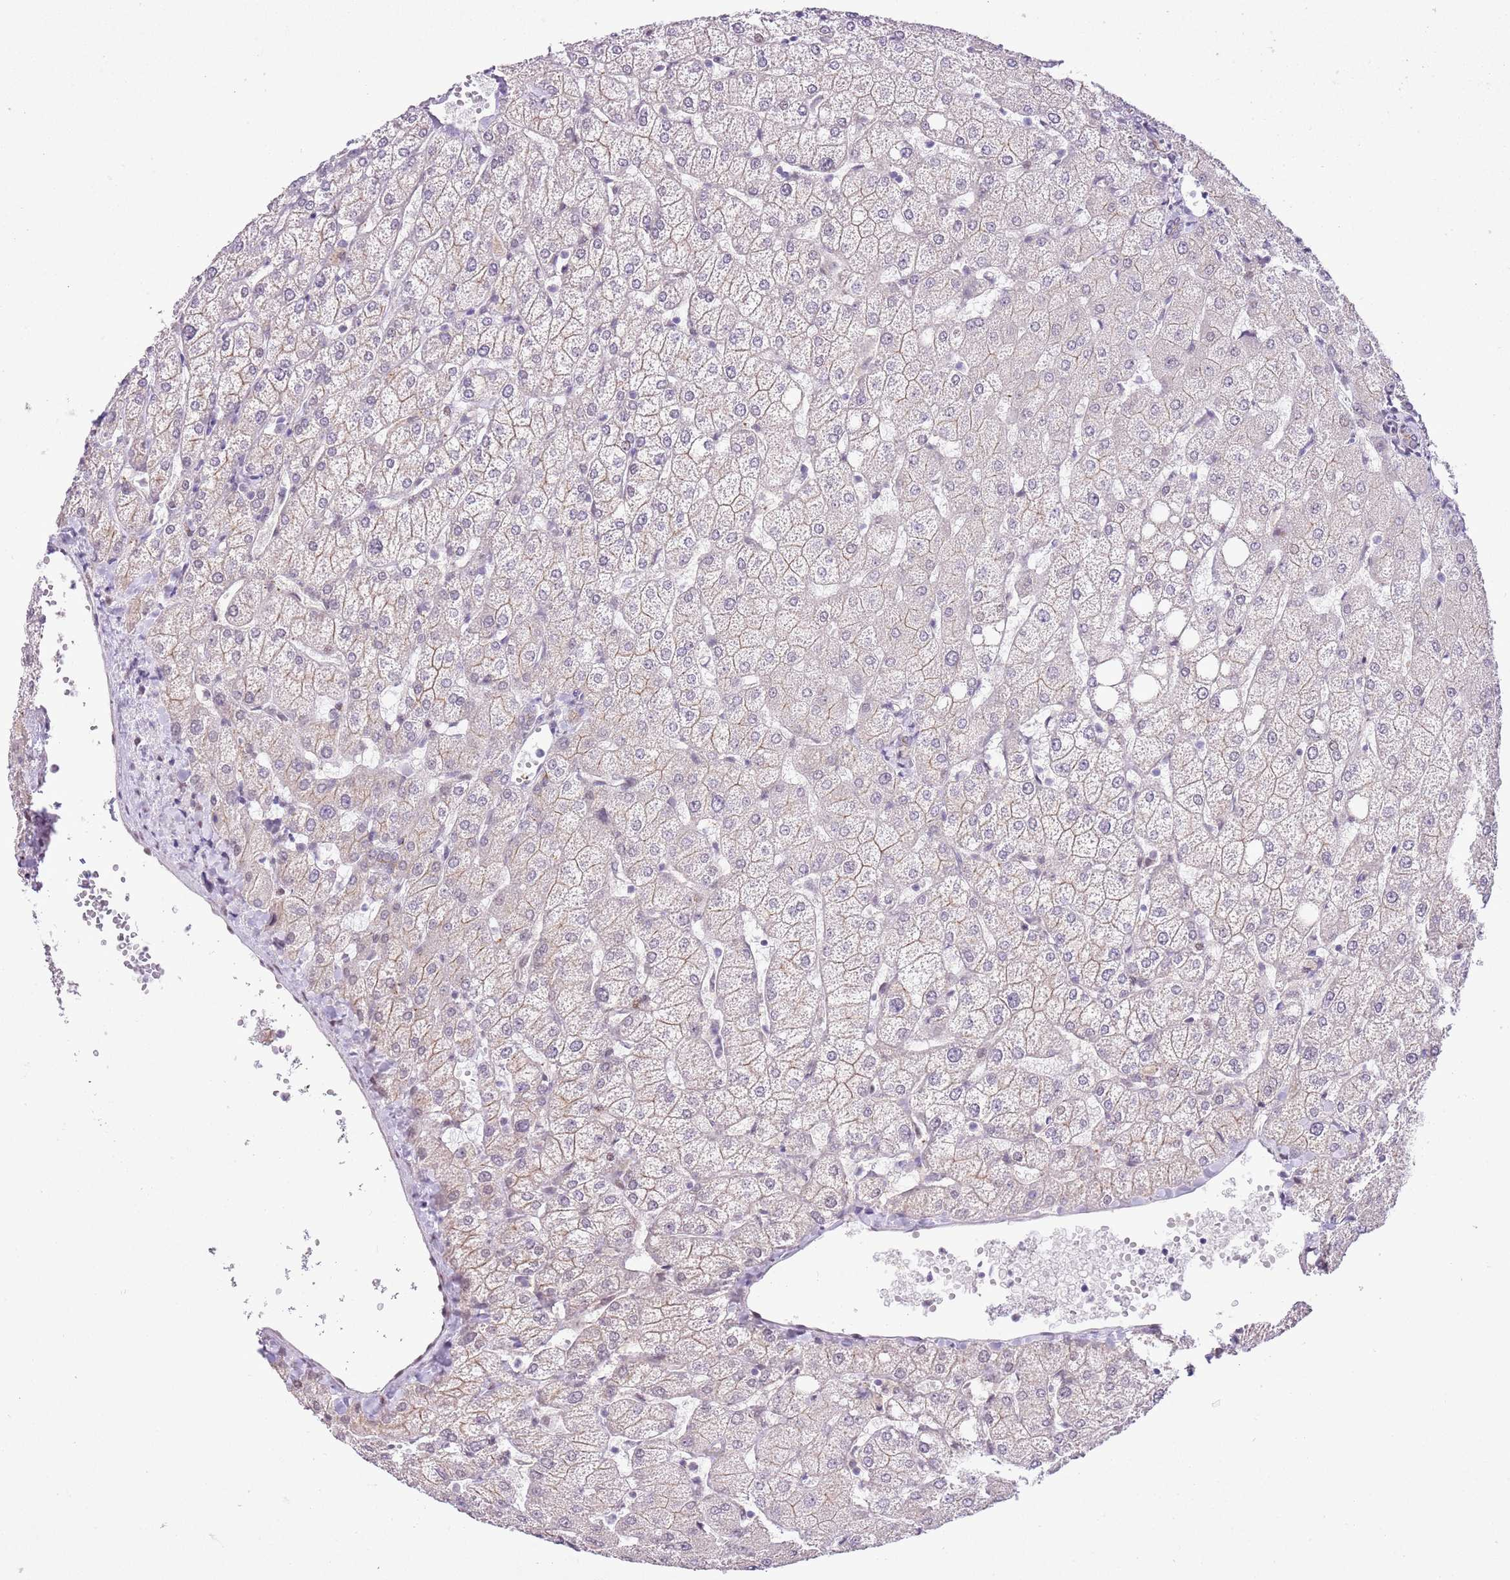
{"staining": {"intensity": "negative", "quantity": "none", "location": "none"}, "tissue": "liver", "cell_type": "Cholangiocytes", "image_type": "normal", "snomed": [{"axis": "morphology", "description": "Normal tissue, NOS"}, {"axis": "topography", "description": "Liver"}], "caption": "High power microscopy photomicrograph of an IHC image of benign liver, revealing no significant positivity in cholangiocytes. (Stains: DAB (3,3'-diaminobenzidine) IHC with hematoxylin counter stain, Microscopy: brightfield microscopy at high magnification).", "gene": "NACC2", "patient": {"sex": "female", "age": 54}}